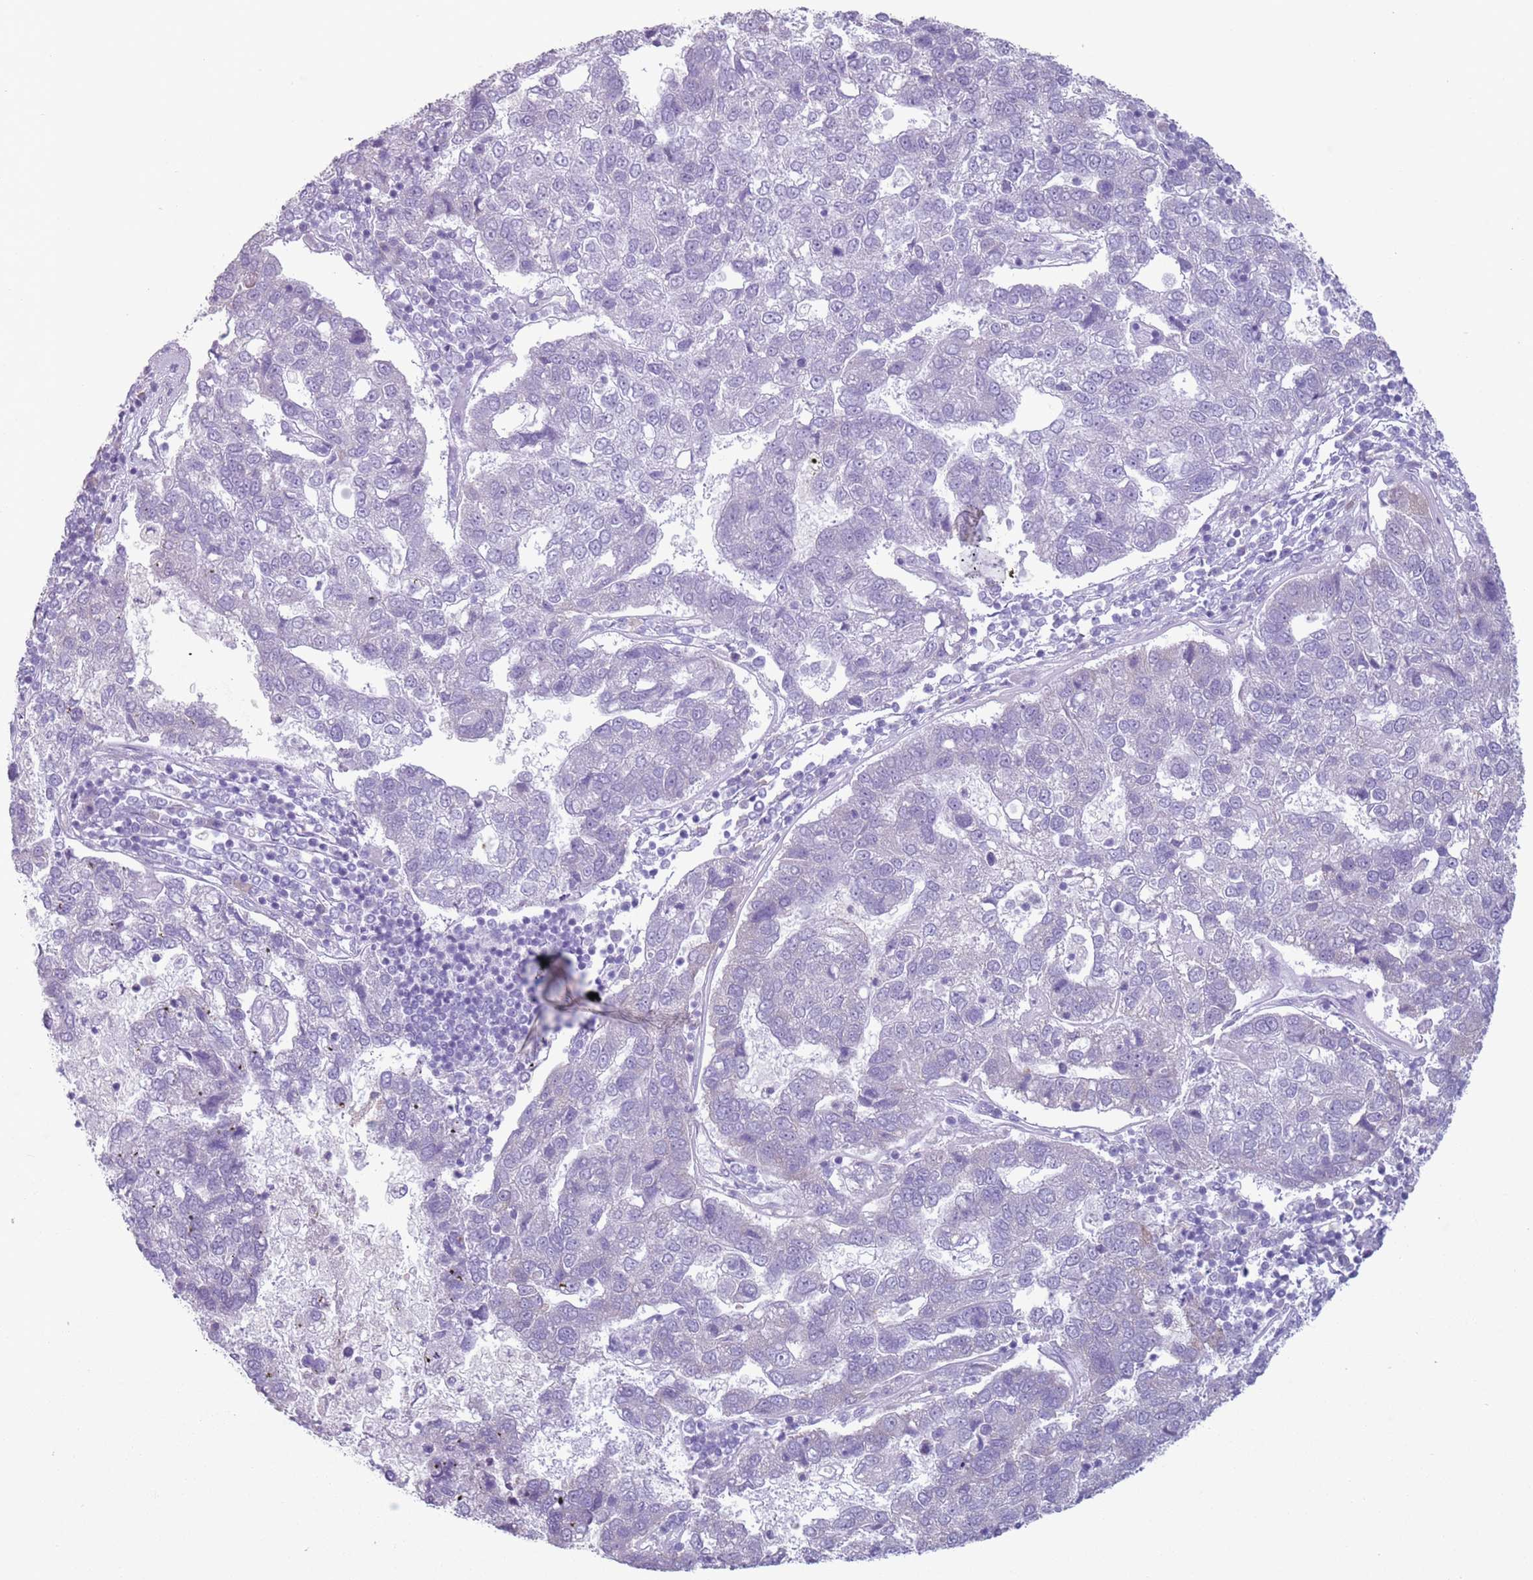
{"staining": {"intensity": "negative", "quantity": "none", "location": "none"}, "tissue": "pancreatic cancer", "cell_type": "Tumor cells", "image_type": "cancer", "snomed": [{"axis": "morphology", "description": "Adenocarcinoma, NOS"}, {"axis": "topography", "description": "Pancreas"}], "caption": "Protein analysis of pancreatic cancer demonstrates no significant staining in tumor cells.", "gene": "HYOU1", "patient": {"sex": "female", "age": 61}}